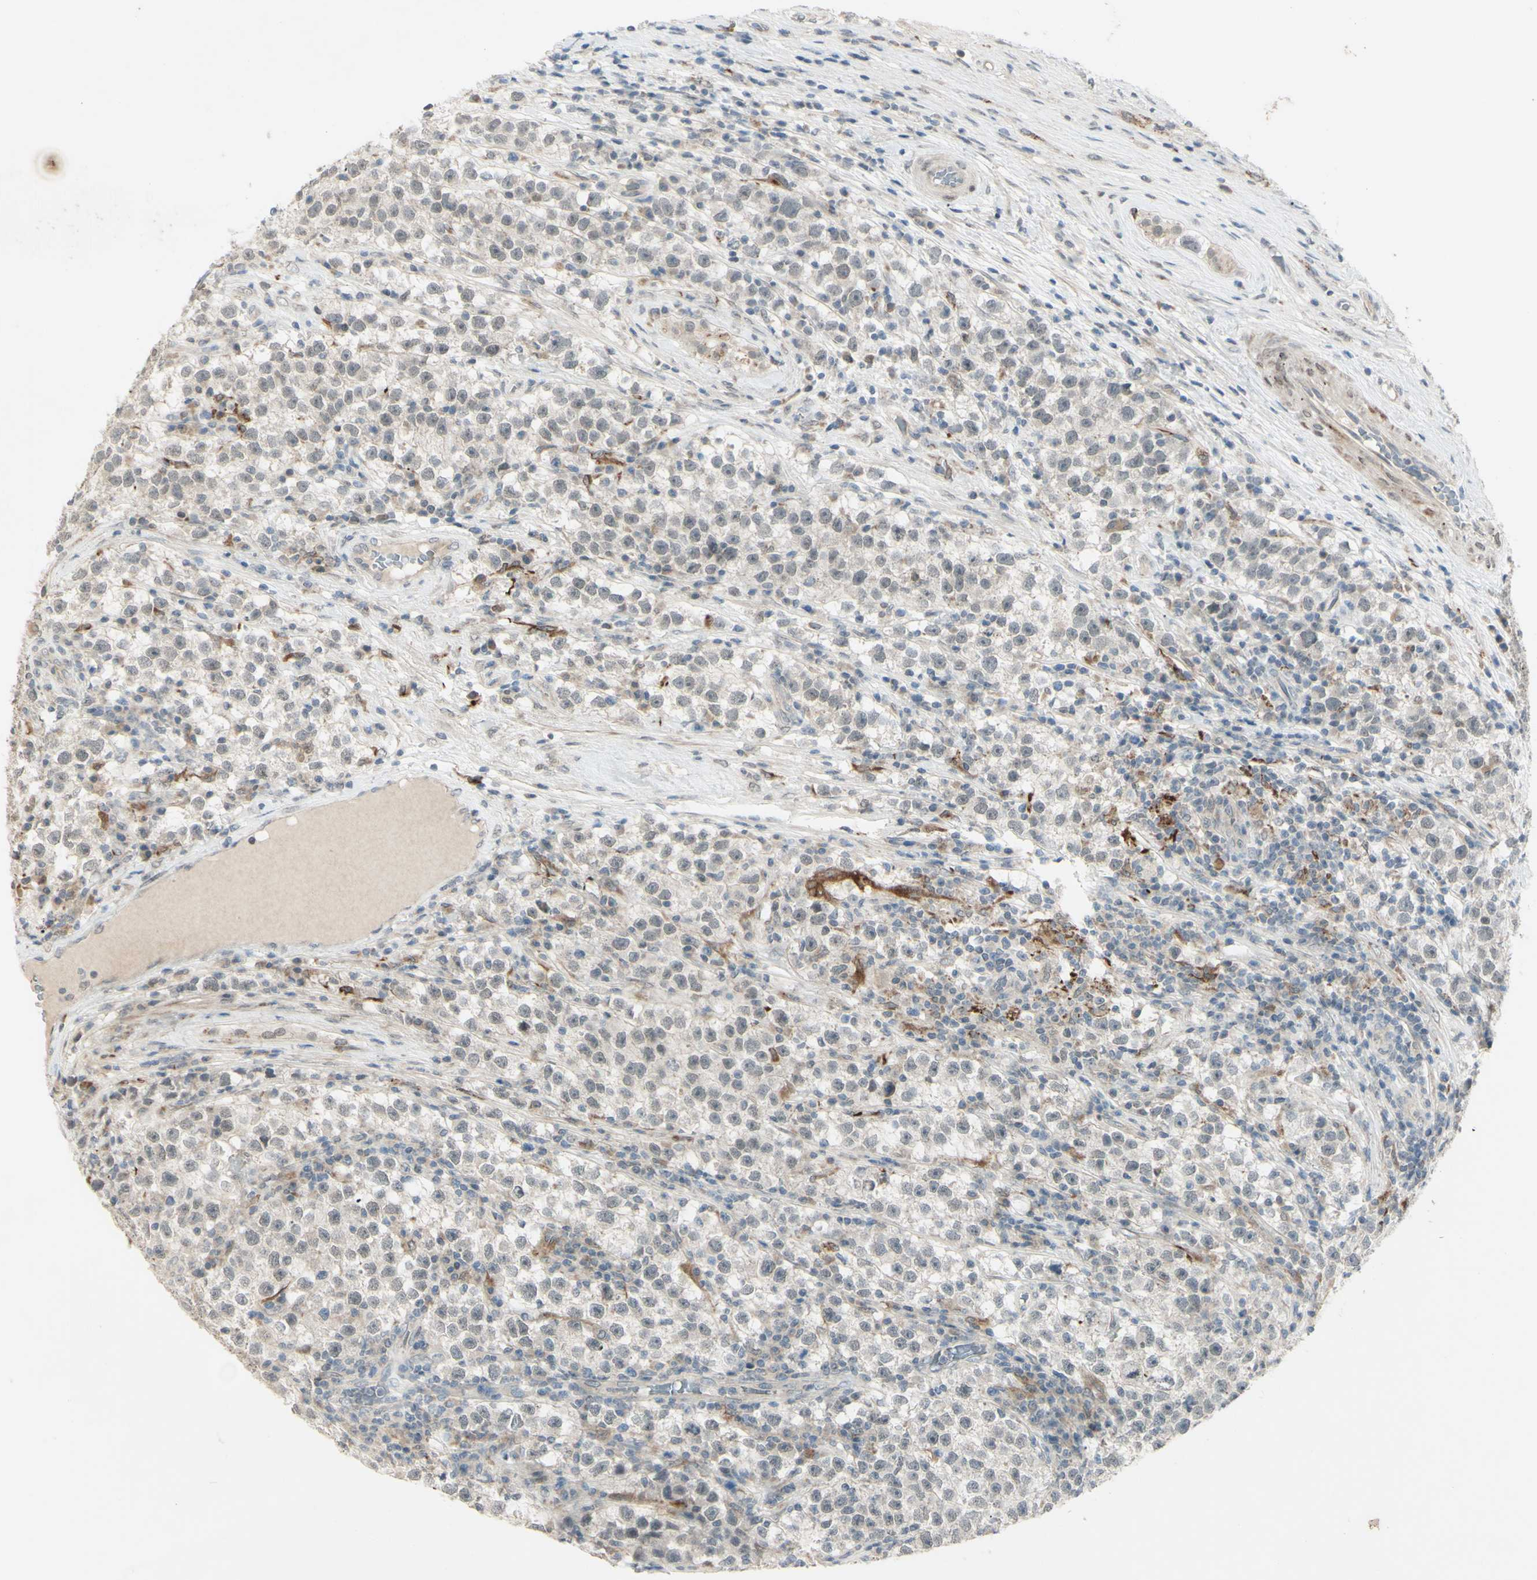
{"staining": {"intensity": "negative", "quantity": "none", "location": "none"}, "tissue": "testis cancer", "cell_type": "Tumor cells", "image_type": "cancer", "snomed": [{"axis": "morphology", "description": "Seminoma, NOS"}, {"axis": "topography", "description": "Testis"}], "caption": "Immunohistochemistry micrograph of human testis cancer stained for a protein (brown), which shows no staining in tumor cells. (Stains: DAB immunohistochemistry (IHC) with hematoxylin counter stain, Microscopy: brightfield microscopy at high magnification).", "gene": "FGFR2", "patient": {"sex": "male", "age": 22}}